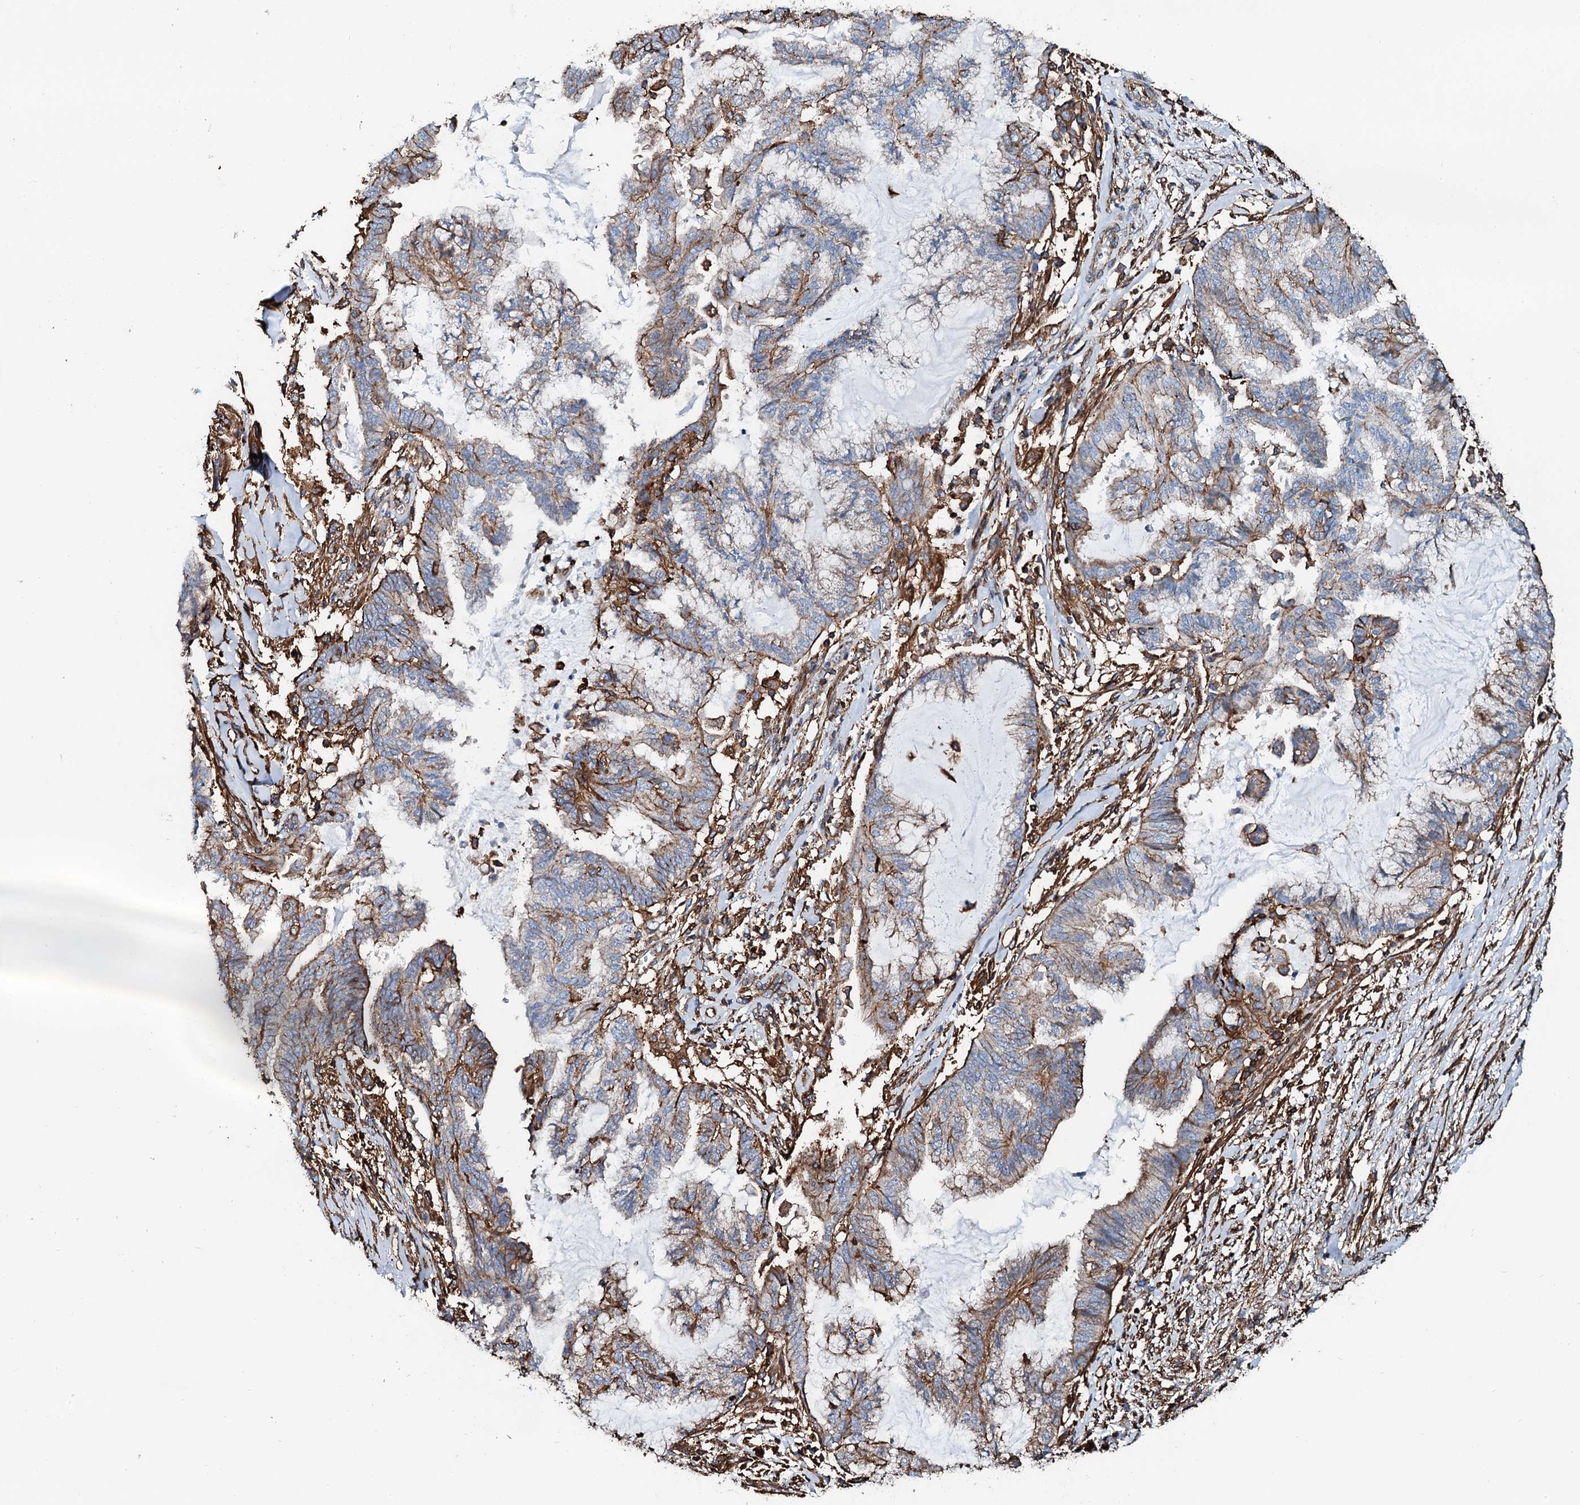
{"staining": {"intensity": "moderate", "quantity": "<25%", "location": "cytoplasmic/membranous"}, "tissue": "endometrial cancer", "cell_type": "Tumor cells", "image_type": "cancer", "snomed": [{"axis": "morphology", "description": "Adenocarcinoma, NOS"}, {"axis": "topography", "description": "Endometrium"}], "caption": "Human endometrial adenocarcinoma stained with a protein marker reveals moderate staining in tumor cells.", "gene": "INTS10", "patient": {"sex": "female", "age": 86}}